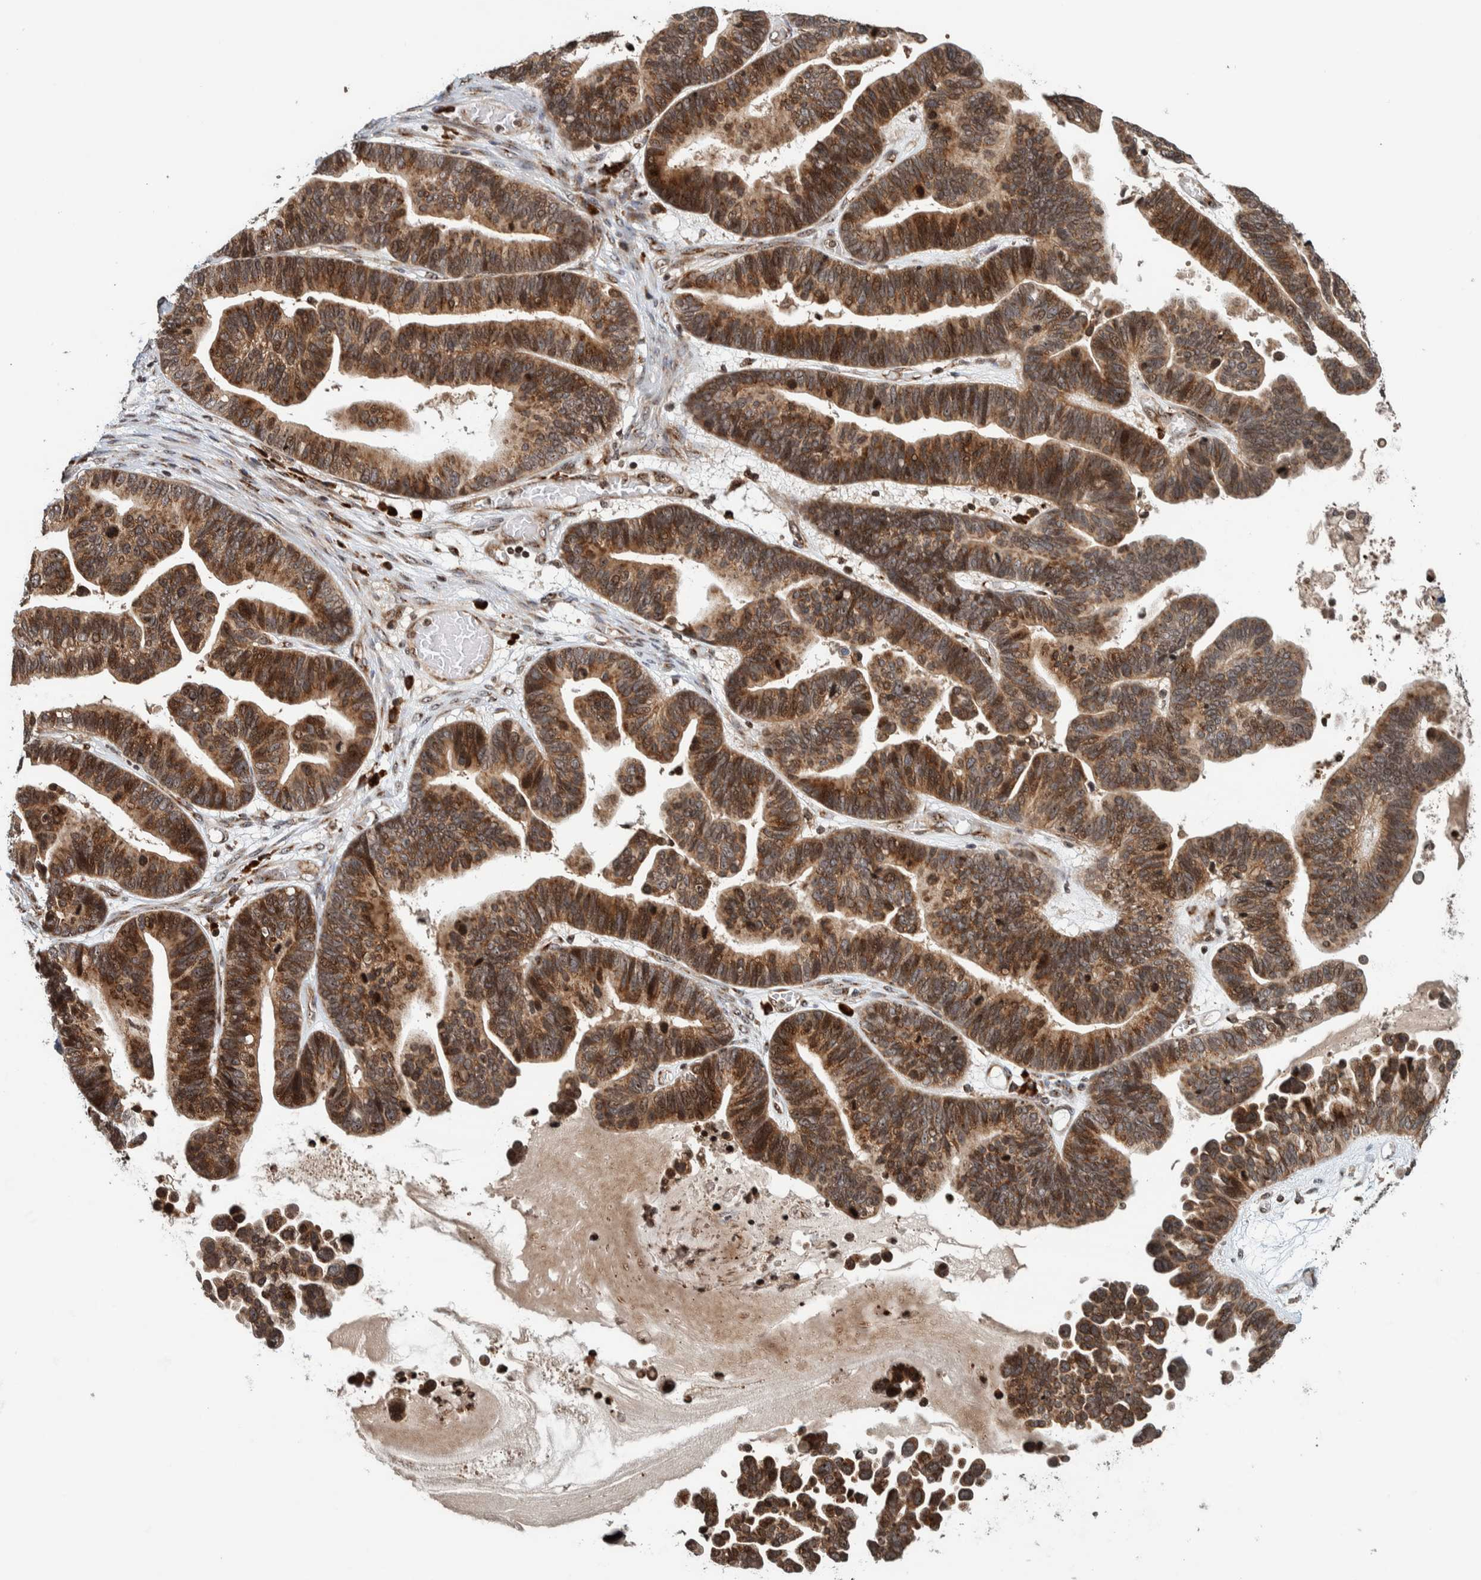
{"staining": {"intensity": "moderate", "quantity": ">75%", "location": "cytoplasmic/membranous,nuclear"}, "tissue": "ovarian cancer", "cell_type": "Tumor cells", "image_type": "cancer", "snomed": [{"axis": "morphology", "description": "Cystadenocarcinoma, serous, NOS"}, {"axis": "topography", "description": "Ovary"}], "caption": "The histopathology image shows a brown stain indicating the presence of a protein in the cytoplasmic/membranous and nuclear of tumor cells in serous cystadenocarcinoma (ovarian).", "gene": "CCDC182", "patient": {"sex": "female", "age": 56}}